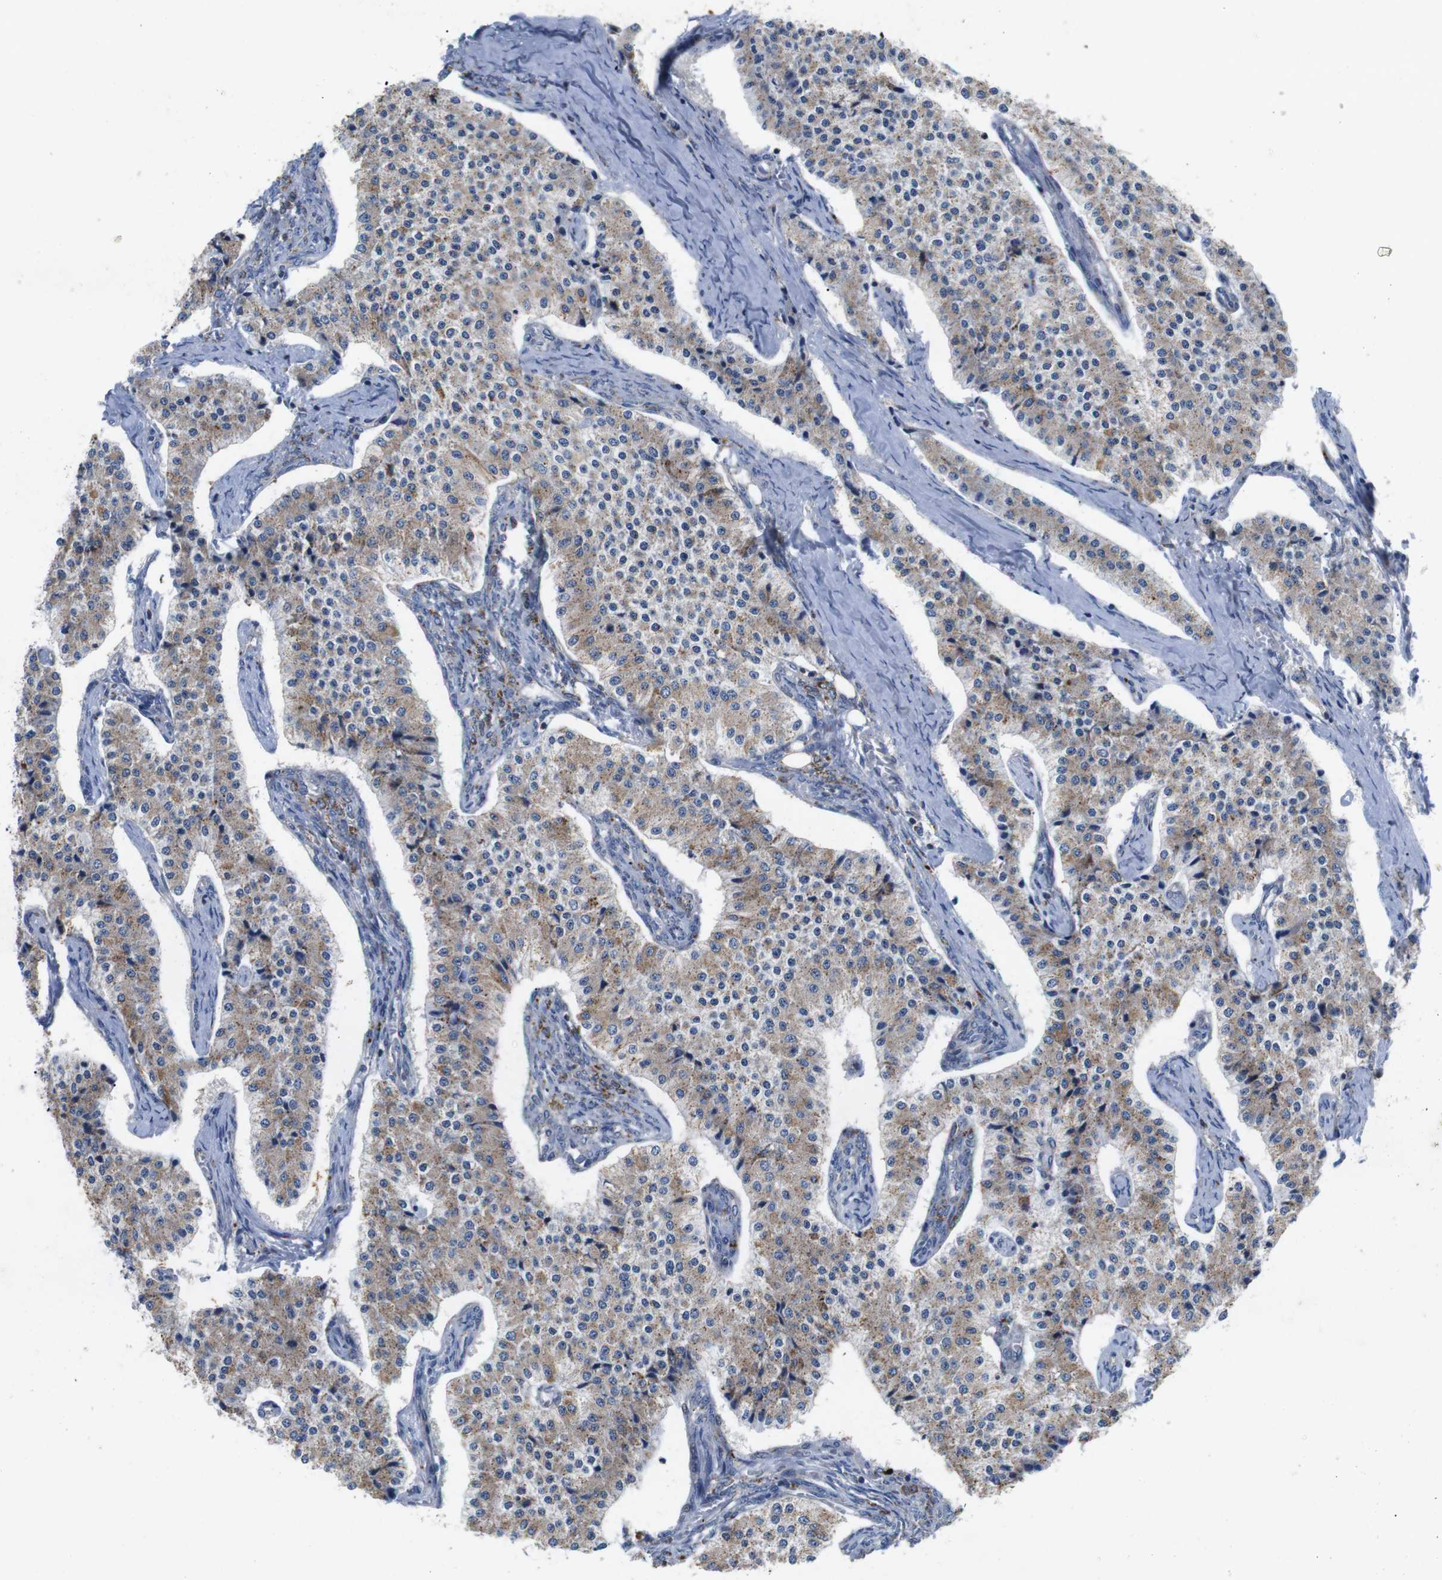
{"staining": {"intensity": "moderate", "quantity": ">75%", "location": "cytoplasmic/membranous"}, "tissue": "carcinoid", "cell_type": "Tumor cells", "image_type": "cancer", "snomed": [{"axis": "morphology", "description": "Carcinoid, malignant, NOS"}, {"axis": "topography", "description": "Colon"}], "caption": "Malignant carcinoid was stained to show a protein in brown. There is medium levels of moderate cytoplasmic/membranous positivity in approximately >75% of tumor cells.", "gene": "F2RL1", "patient": {"sex": "female", "age": 52}}